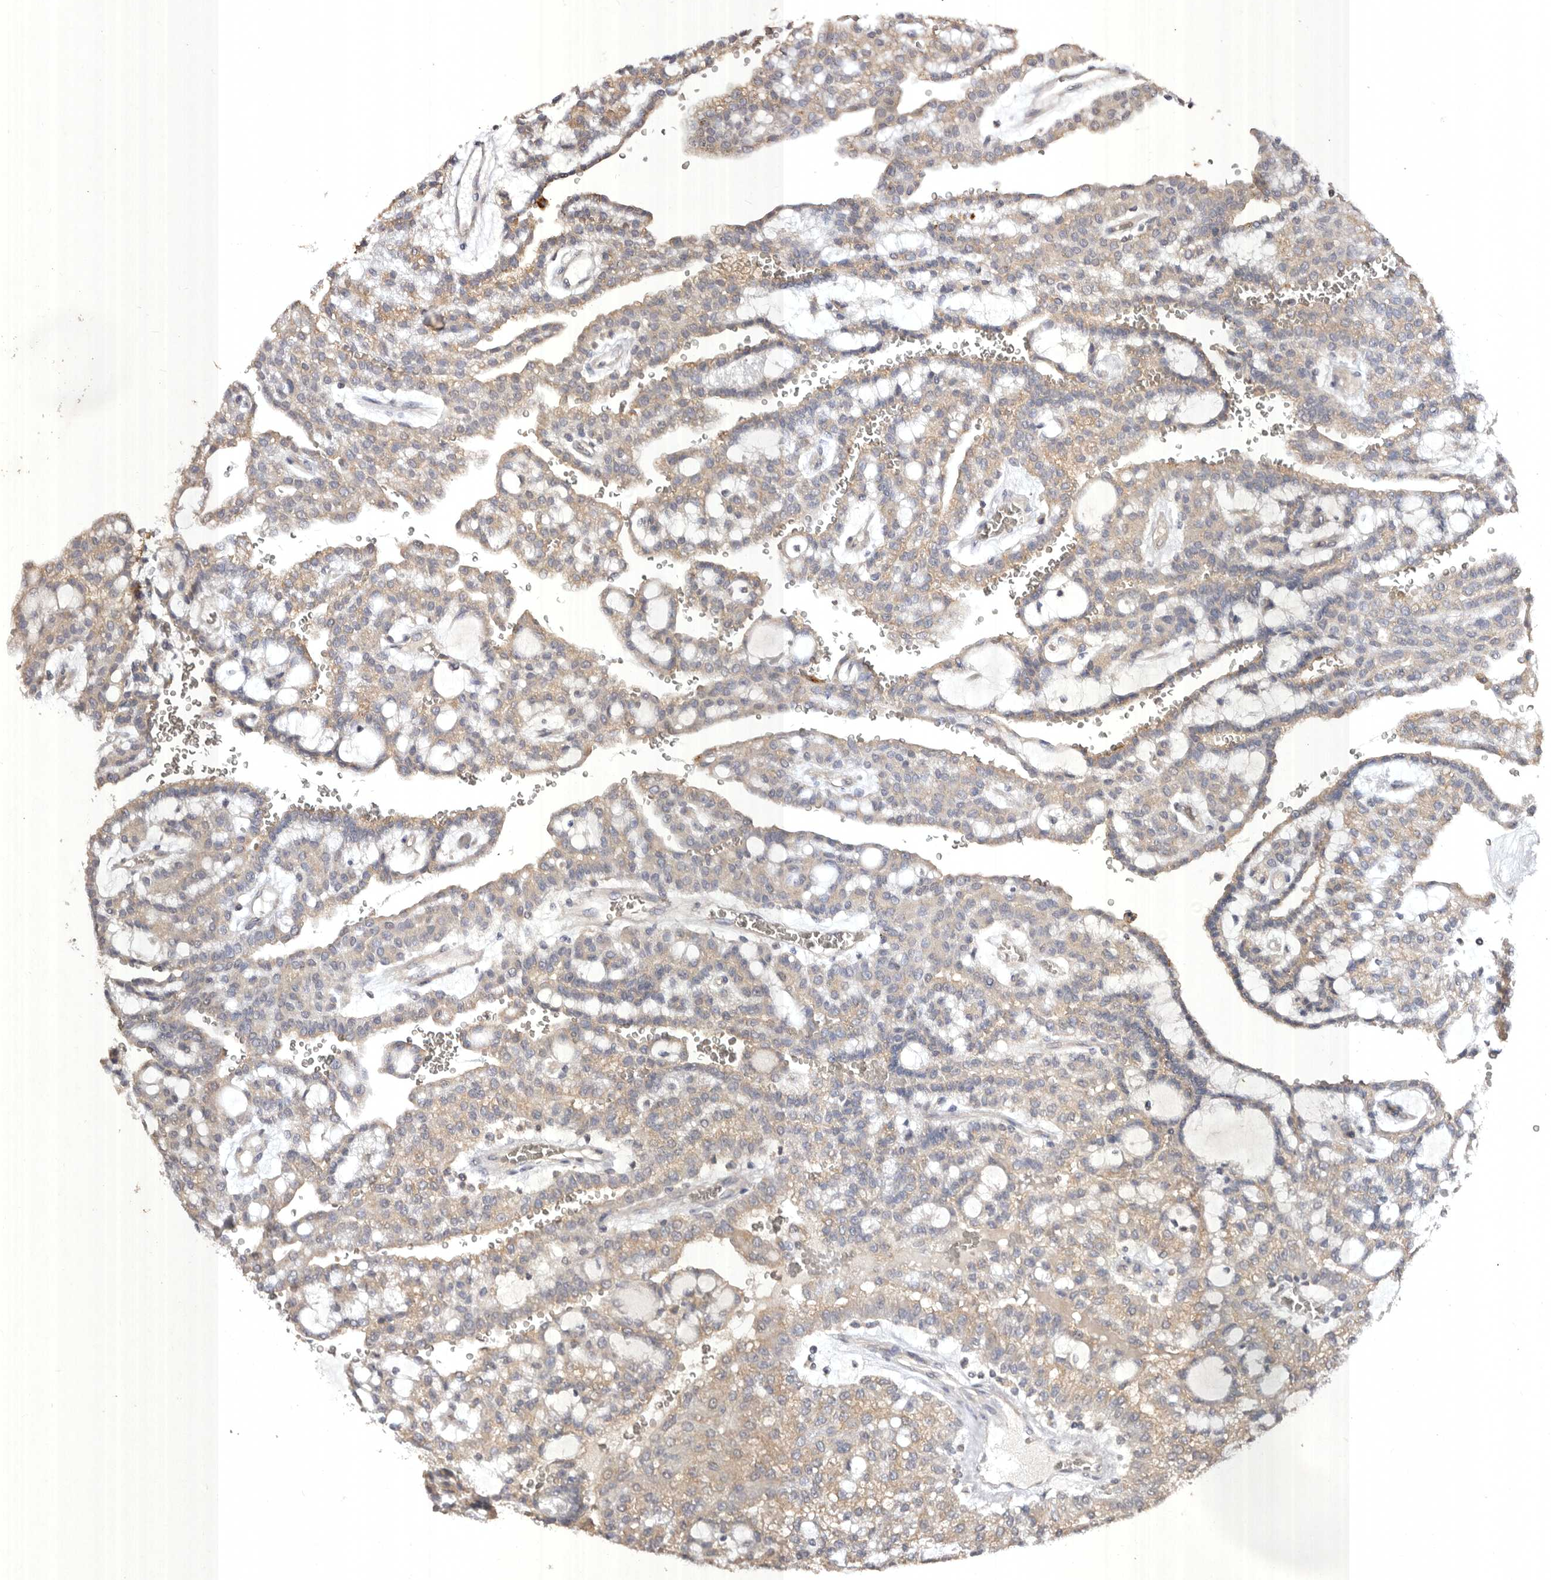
{"staining": {"intensity": "weak", "quantity": ">75%", "location": "cytoplasmic/membranous"}, "tissue": "renal cancer", "cell_type": "Tumor cells", "image_type": "cancer", "snomed": [{"axis": "morphology", "description": "Adenocarcinoma, NOS"}, {"axis": "topography", "description": "Kidney"}], "caption": "Weak cytoplasmic/membranous protein staining is present in approximately >75% of tumor cells in adenocarcinoma (renal). The protein of interest is stained brown, and the nuclei are stained in blue (DAB IHC with brightfield microscopy, high magnification).", "gene": "EDEM1", "patient": {"sex": "male", "age": 63}}